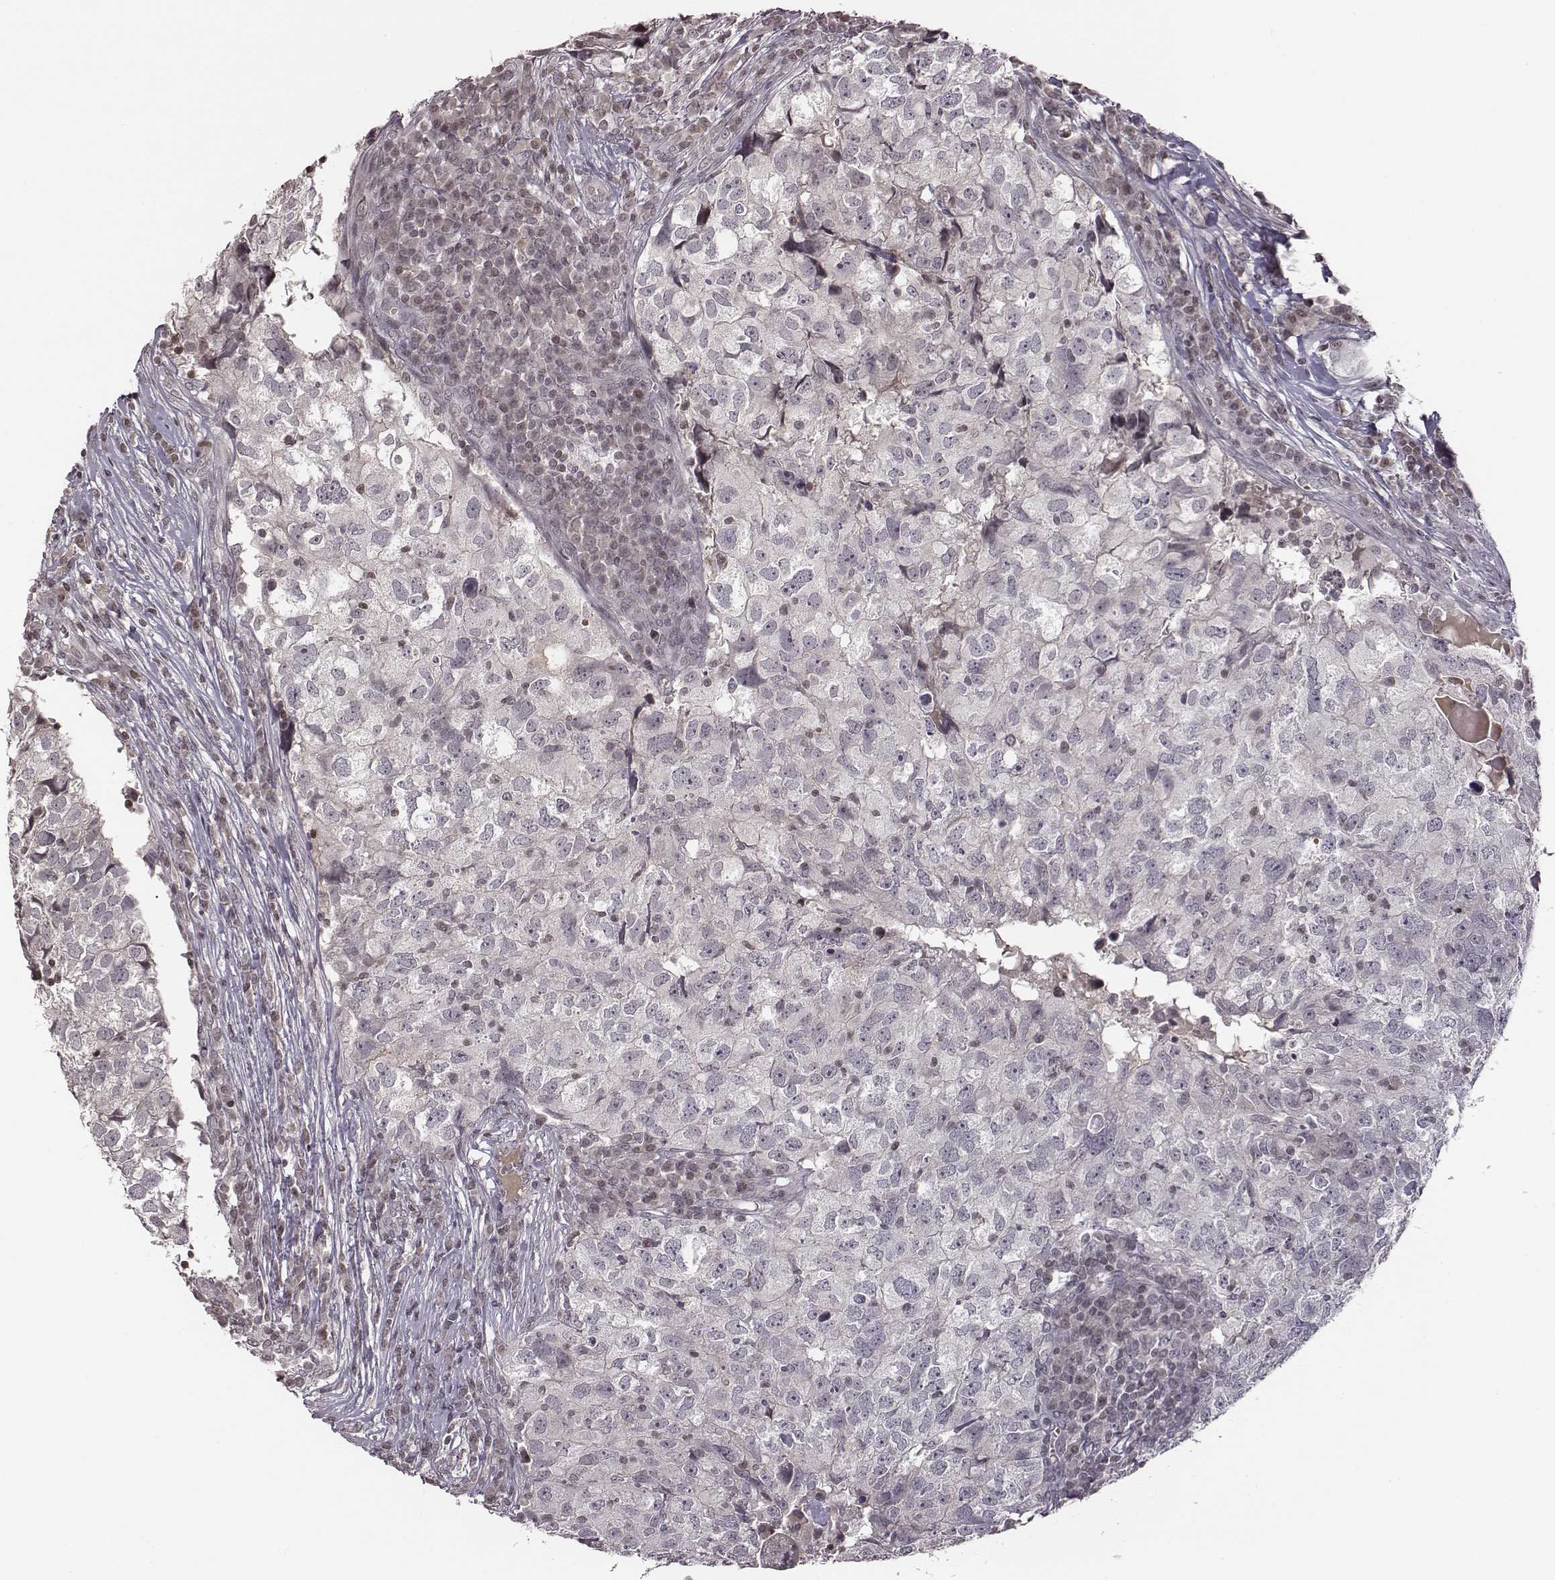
{"staining": {"intensity": "negative", "quantity": "none", "location": "none"}, "tissue": "breast cancer", "cell_type": "Tumor cells", "image_type": "cancer", "snomed": [{"axis": "morphology", "description": "Duct carcinoma"}, {"axis": "topography", "description": "Breast"}], "caption": "An IHC photomicrograph of invasive ductal carcinoma (breast) is shown. There is no staining in tumor cells of invasive ductal carcinoma (breast).", "gene": "GRM4", "patient": {"sex": "female", "age": 30}}